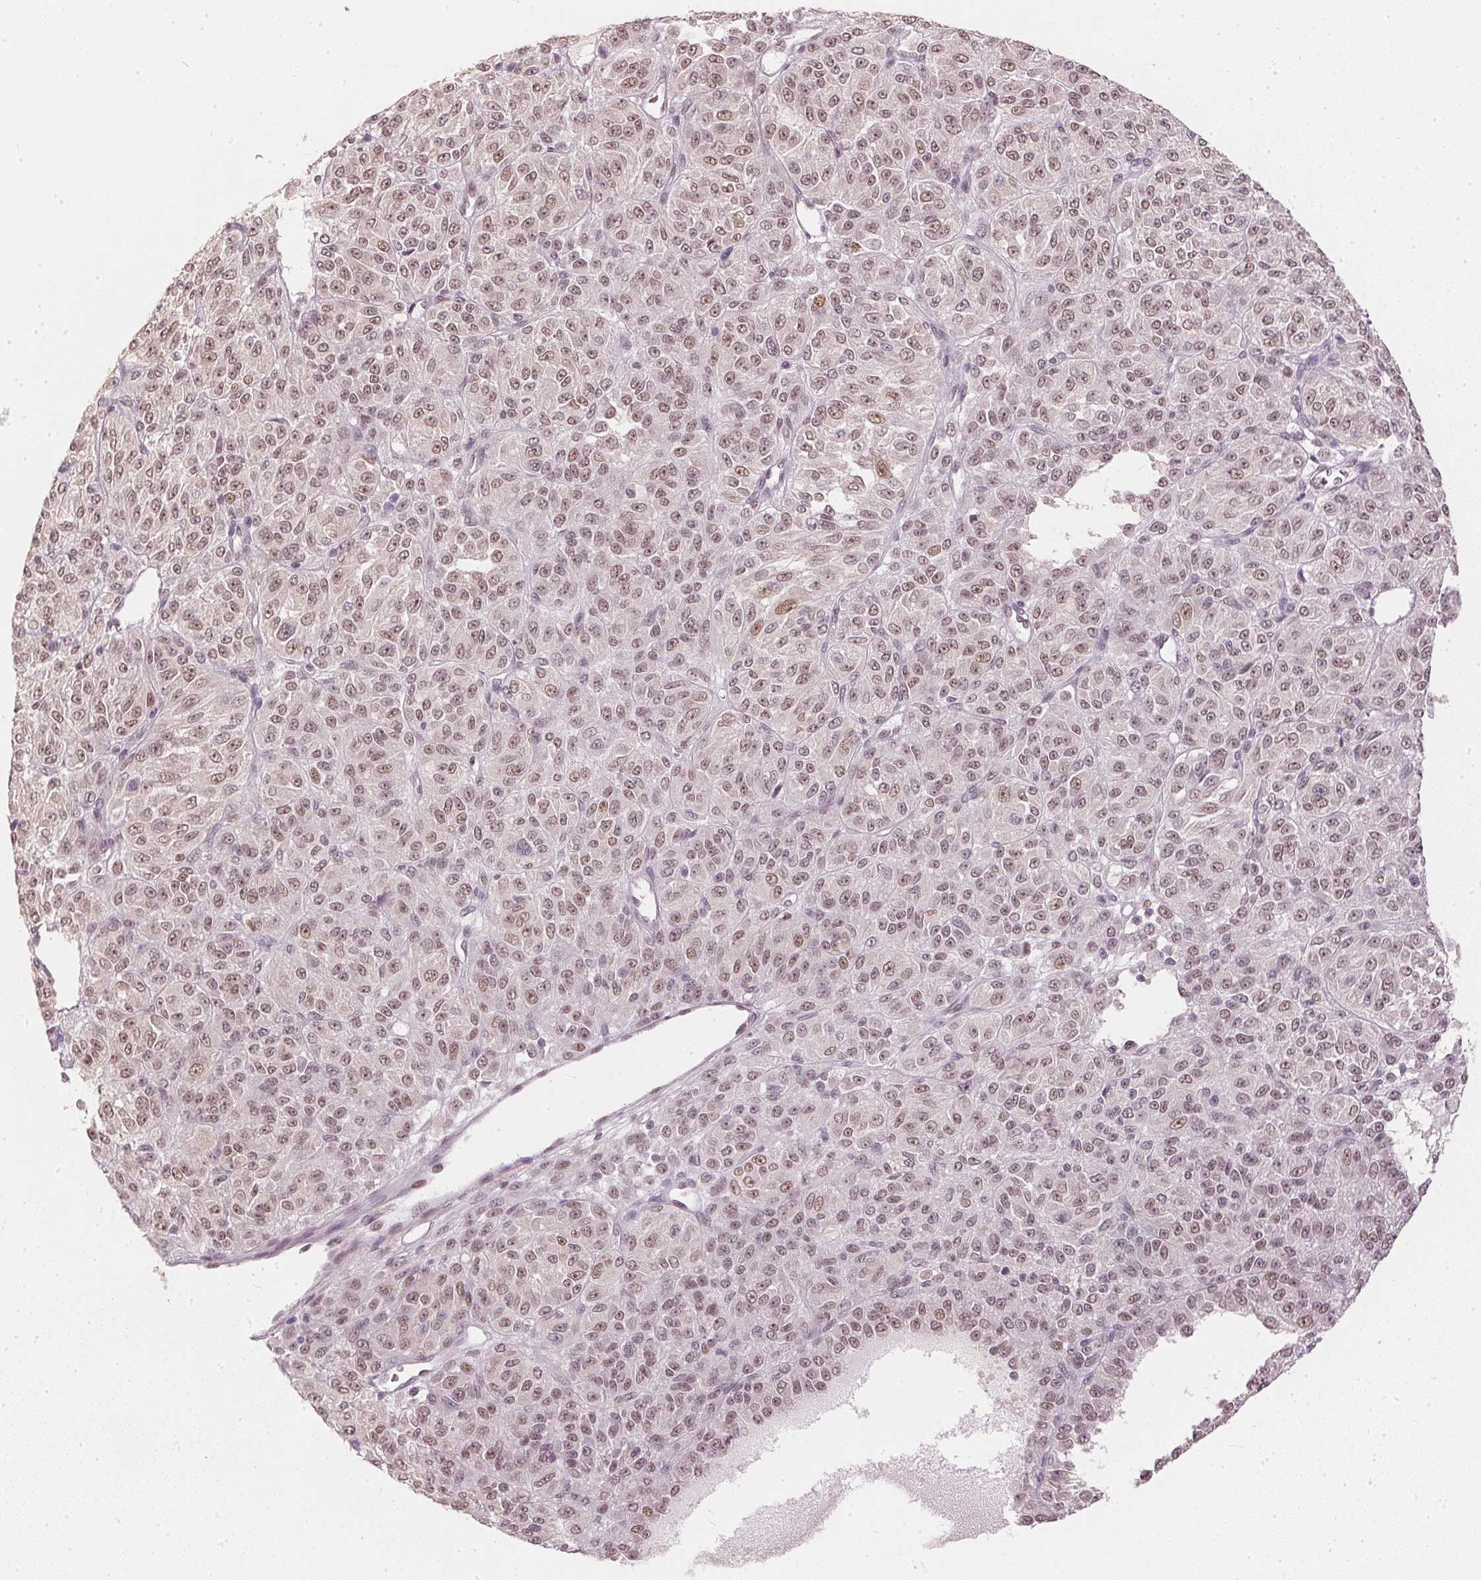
{"staining": {"intensity": "moderate", "quantity": ">75%", "location": "nuclear"}, "tissue": "melanoma", "cell_type": "Tumor cells", "image_type": "cancer", "snomed": [{"axis": "morphology", "description": "Malignant melanoma, Metastatic site"}, {"axis": "topography", "description": "Brain"}], "caption": "High-power microscopy captured an immunohistochemistry (IHC) image of malignant melanoma (metastatic site), revealing moderate nuclear positivity in about >75% of tumor cells.", "gene": "SLC39A3", "patient": {"sex": "female", "age": 56}}